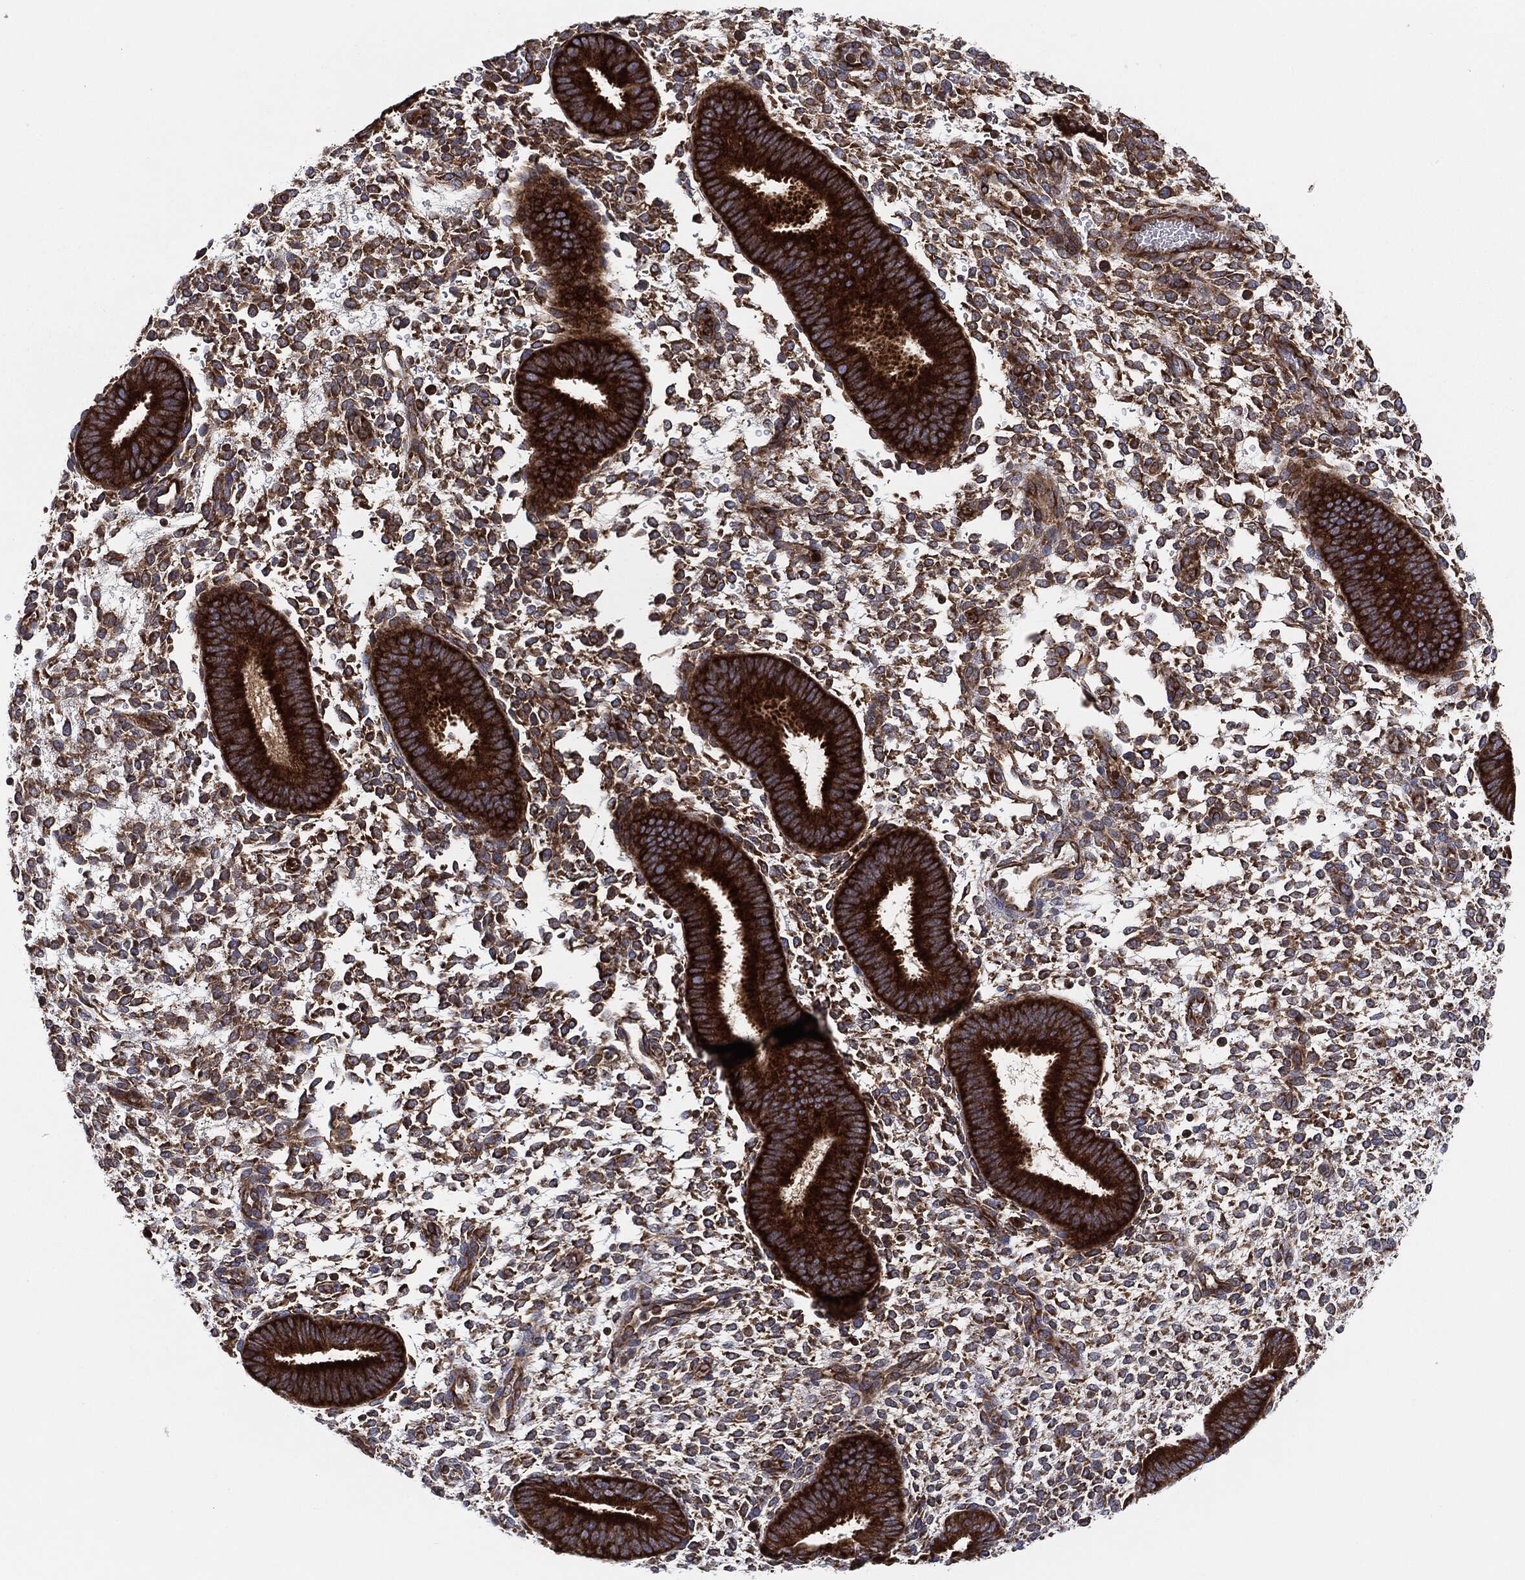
{"staining": {"intensity": "moderate", "quantity": "25%-75%", "location": "cytoplasmic/membranous"}, "tissue": "endometrium", "cell_type": "Cells in endometrial stroma", "image_type": "normal", "snomed": [{"axis": "morphology", "description": "Normal tissue, NOS"}, {"axis": "topography", "description": "Endometrium"}], "caption": "Brown immunohistochemical staining in normal human endometrium reveals moderate cytoplasmic/membranous expression in approximately 25%-75% of cells in endometrial stroma.", "gene": "EIF2S2", "patient": {"sex": "female", "age": 39}}